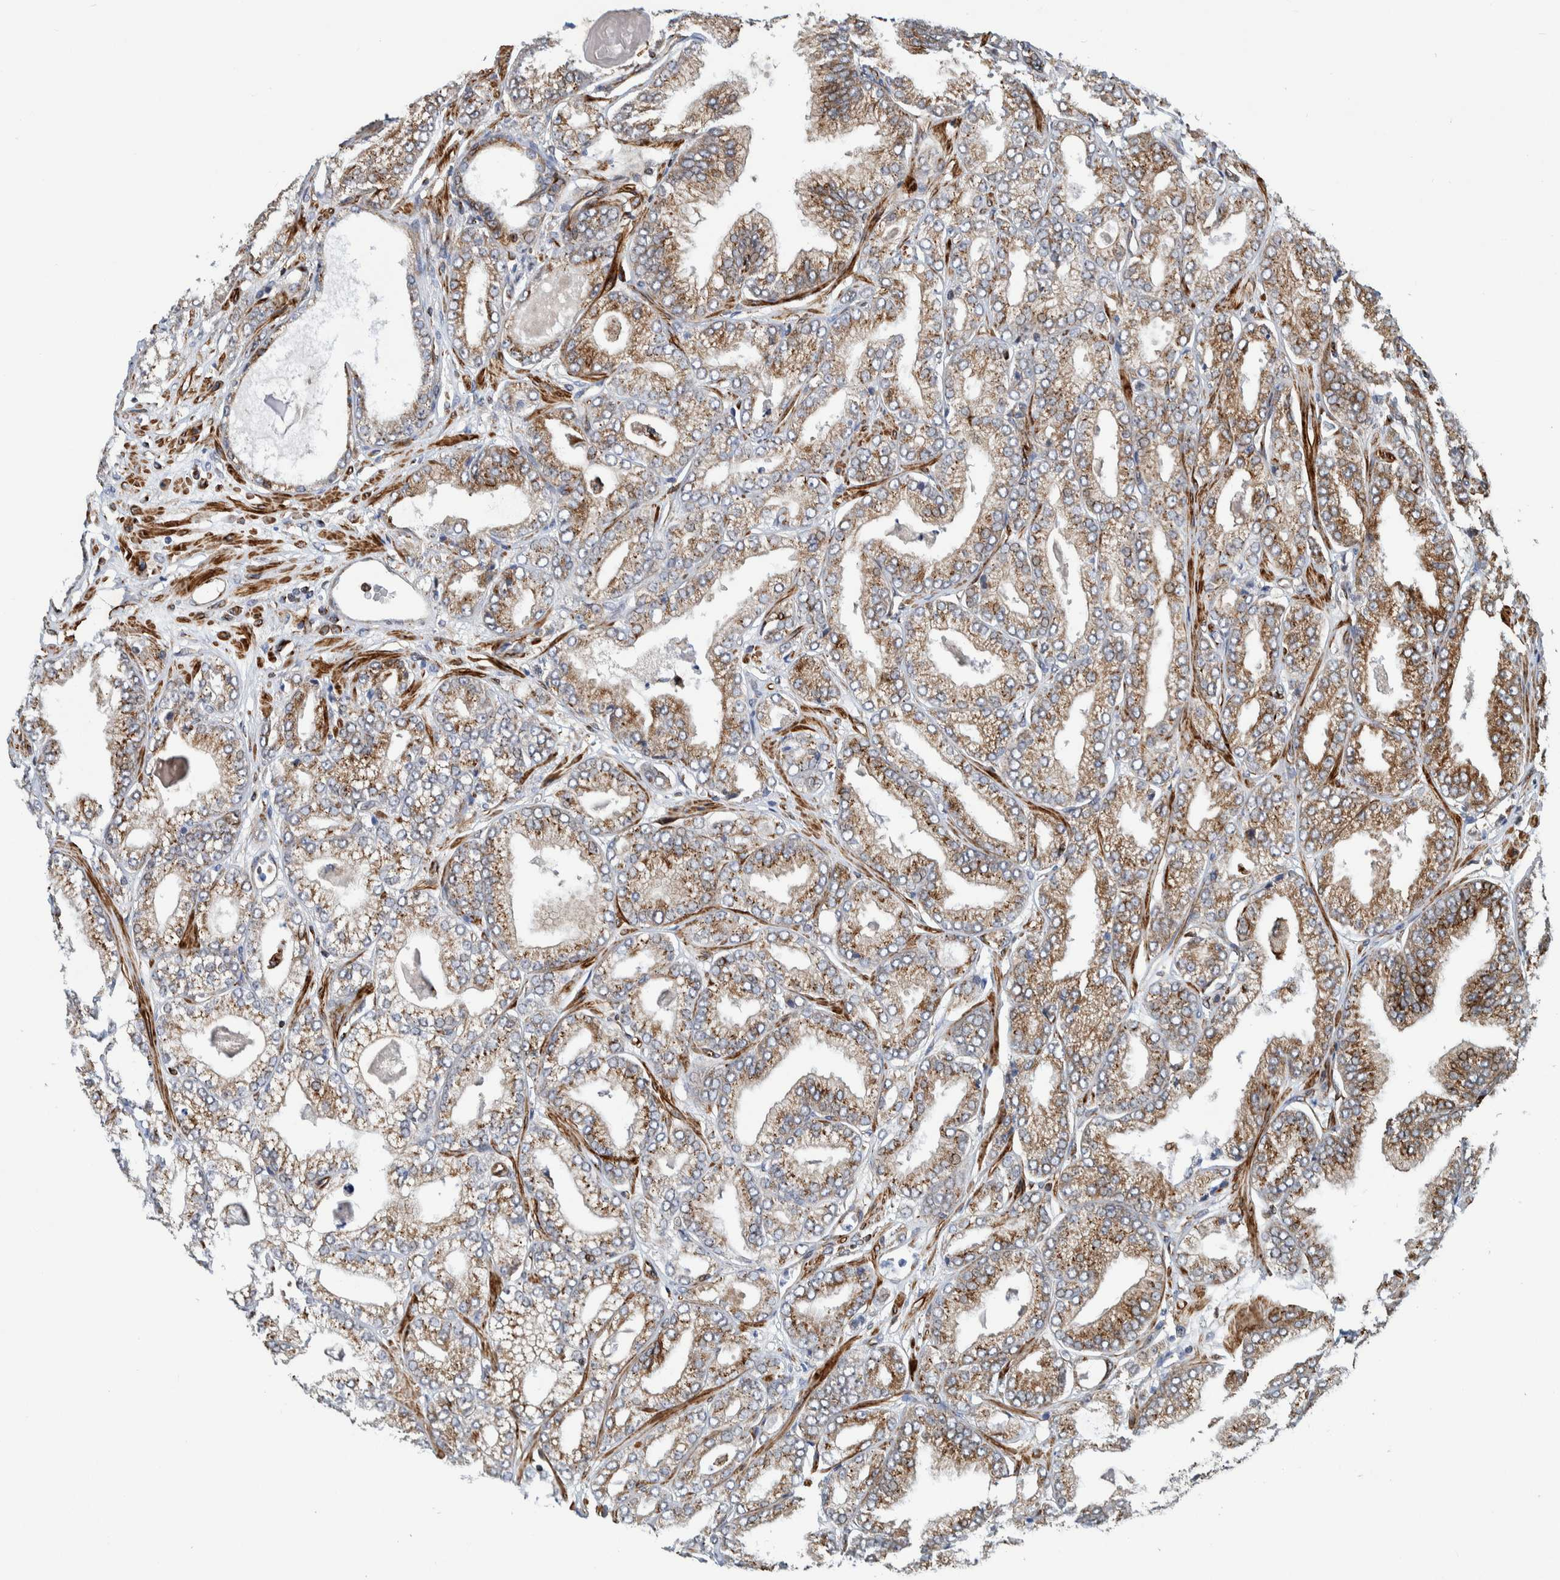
{"staining": {"intensity": "moderate", "quantity": ">75%", "location": "cytoplasmic/membranous"}, "tissue": "prostate cancer", "cell_type": "Tumor cells", "image_type": "cancer", "snomed": [{"axis": "morphology", "description": "Adenocarcinoma, Low grade"}, {"axis": "topography", "description": "Prostate"}], "caption": "Tumor cells reveal medium levels of moderate cytoplasmic/membranous staining in about >75% of cells in human low-grade adenocarcinoma (prostate).", "gene": "CCDC57", "patient": {"sex": "male", "age": 52}}